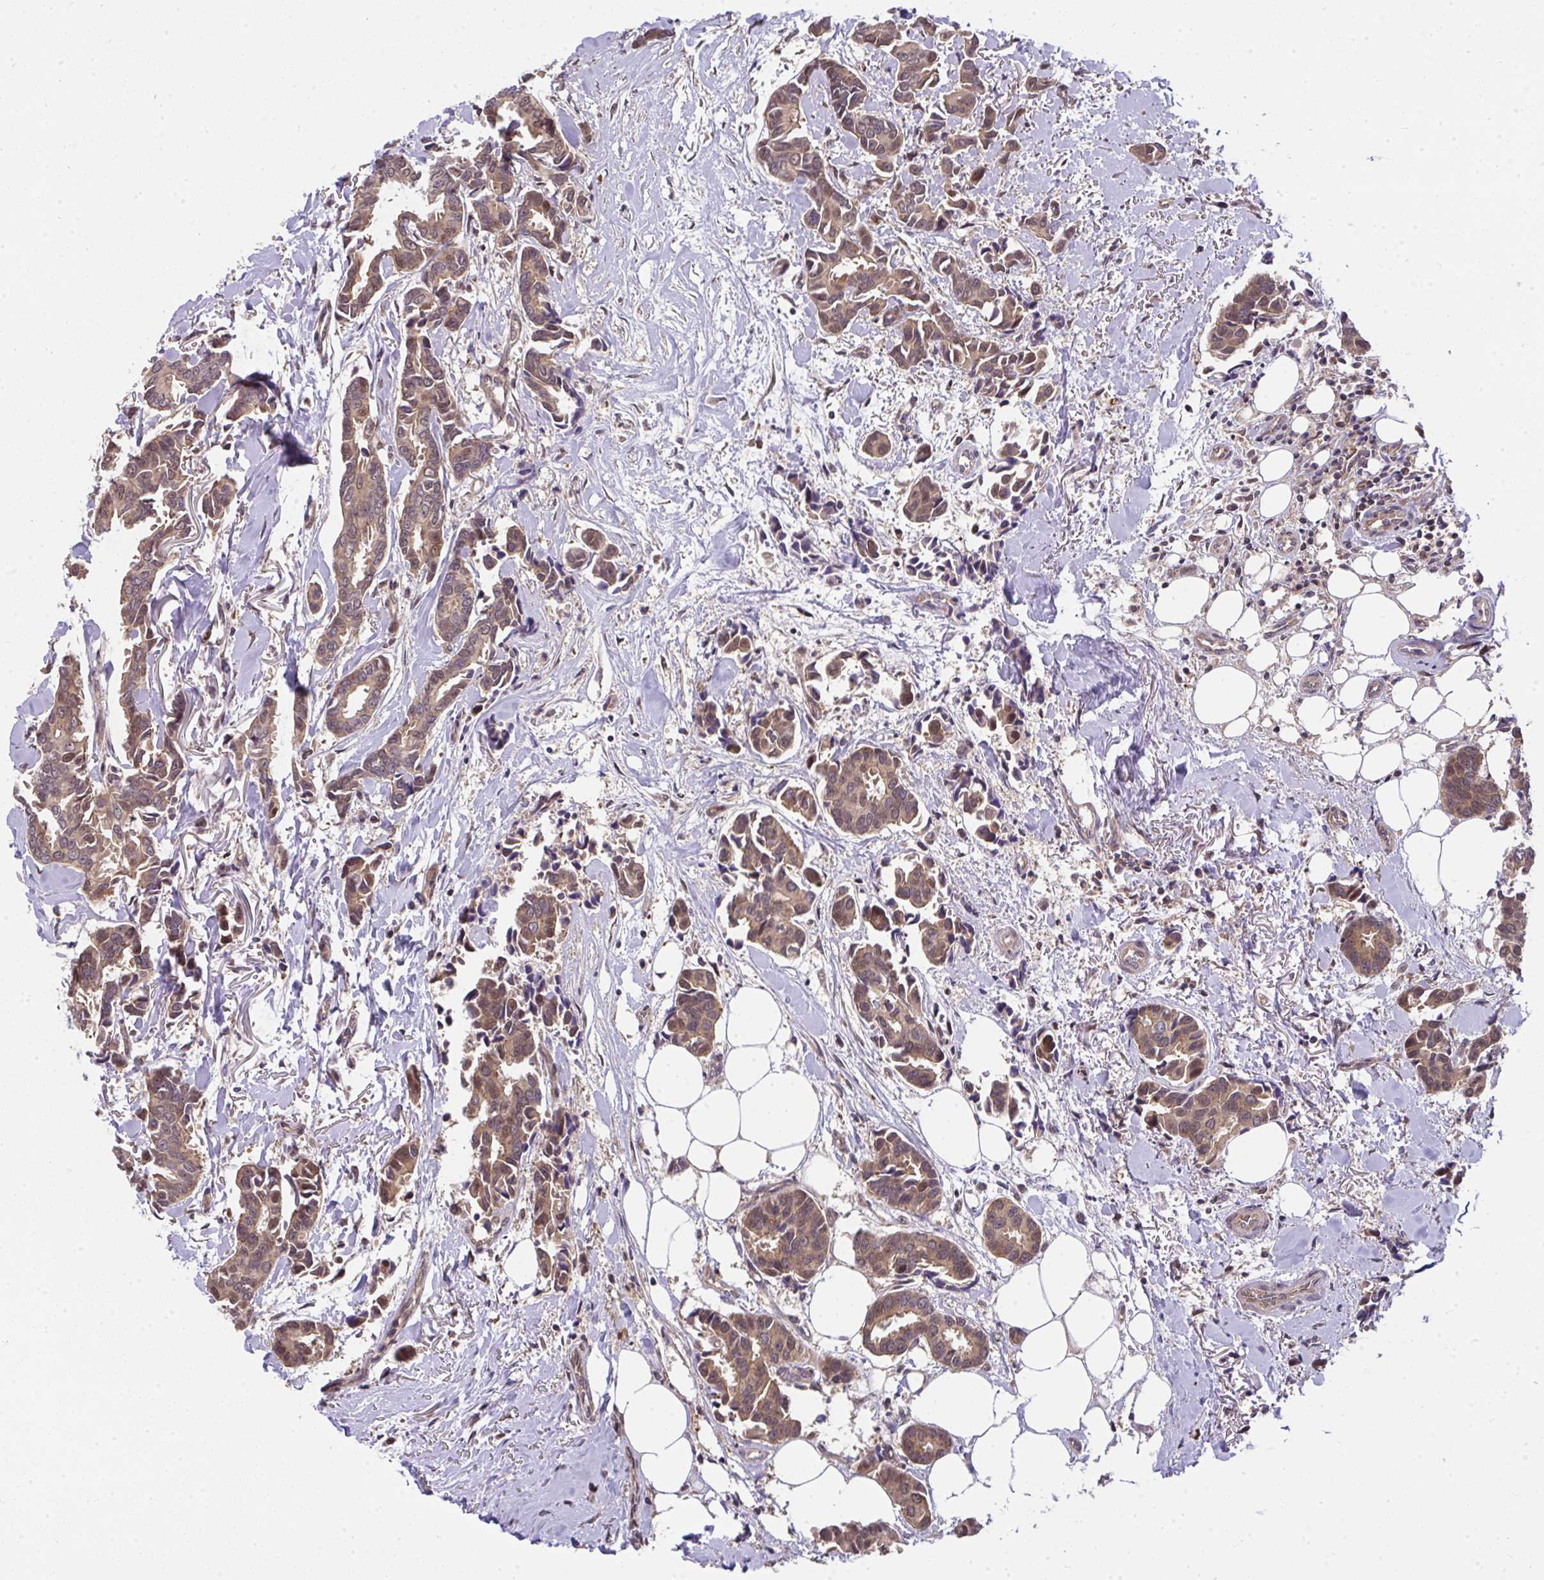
{"staining": {"intensity": "moderate", "quantity": ">75%", "location": "cytoplasmic/membranous,nuclear"}, "tissue": "breast cancer", "cell_type": "Tumor cells", "image_type": "cancer", "snomed": [{"axis": "morphology", "description": "Duct carcinoma"}, {"axis": "topography", "description": "Breast"}], "caption": "An immunohistochemistry (IHC) image of tumor tissue is shown. Protein staining in brown highlights moderate cytoplasmic/membranous and nuclear positivity in breast cancer within tumor cells.", "gene": "RDH14", "patient": {"sex": "female", "age": 73}}